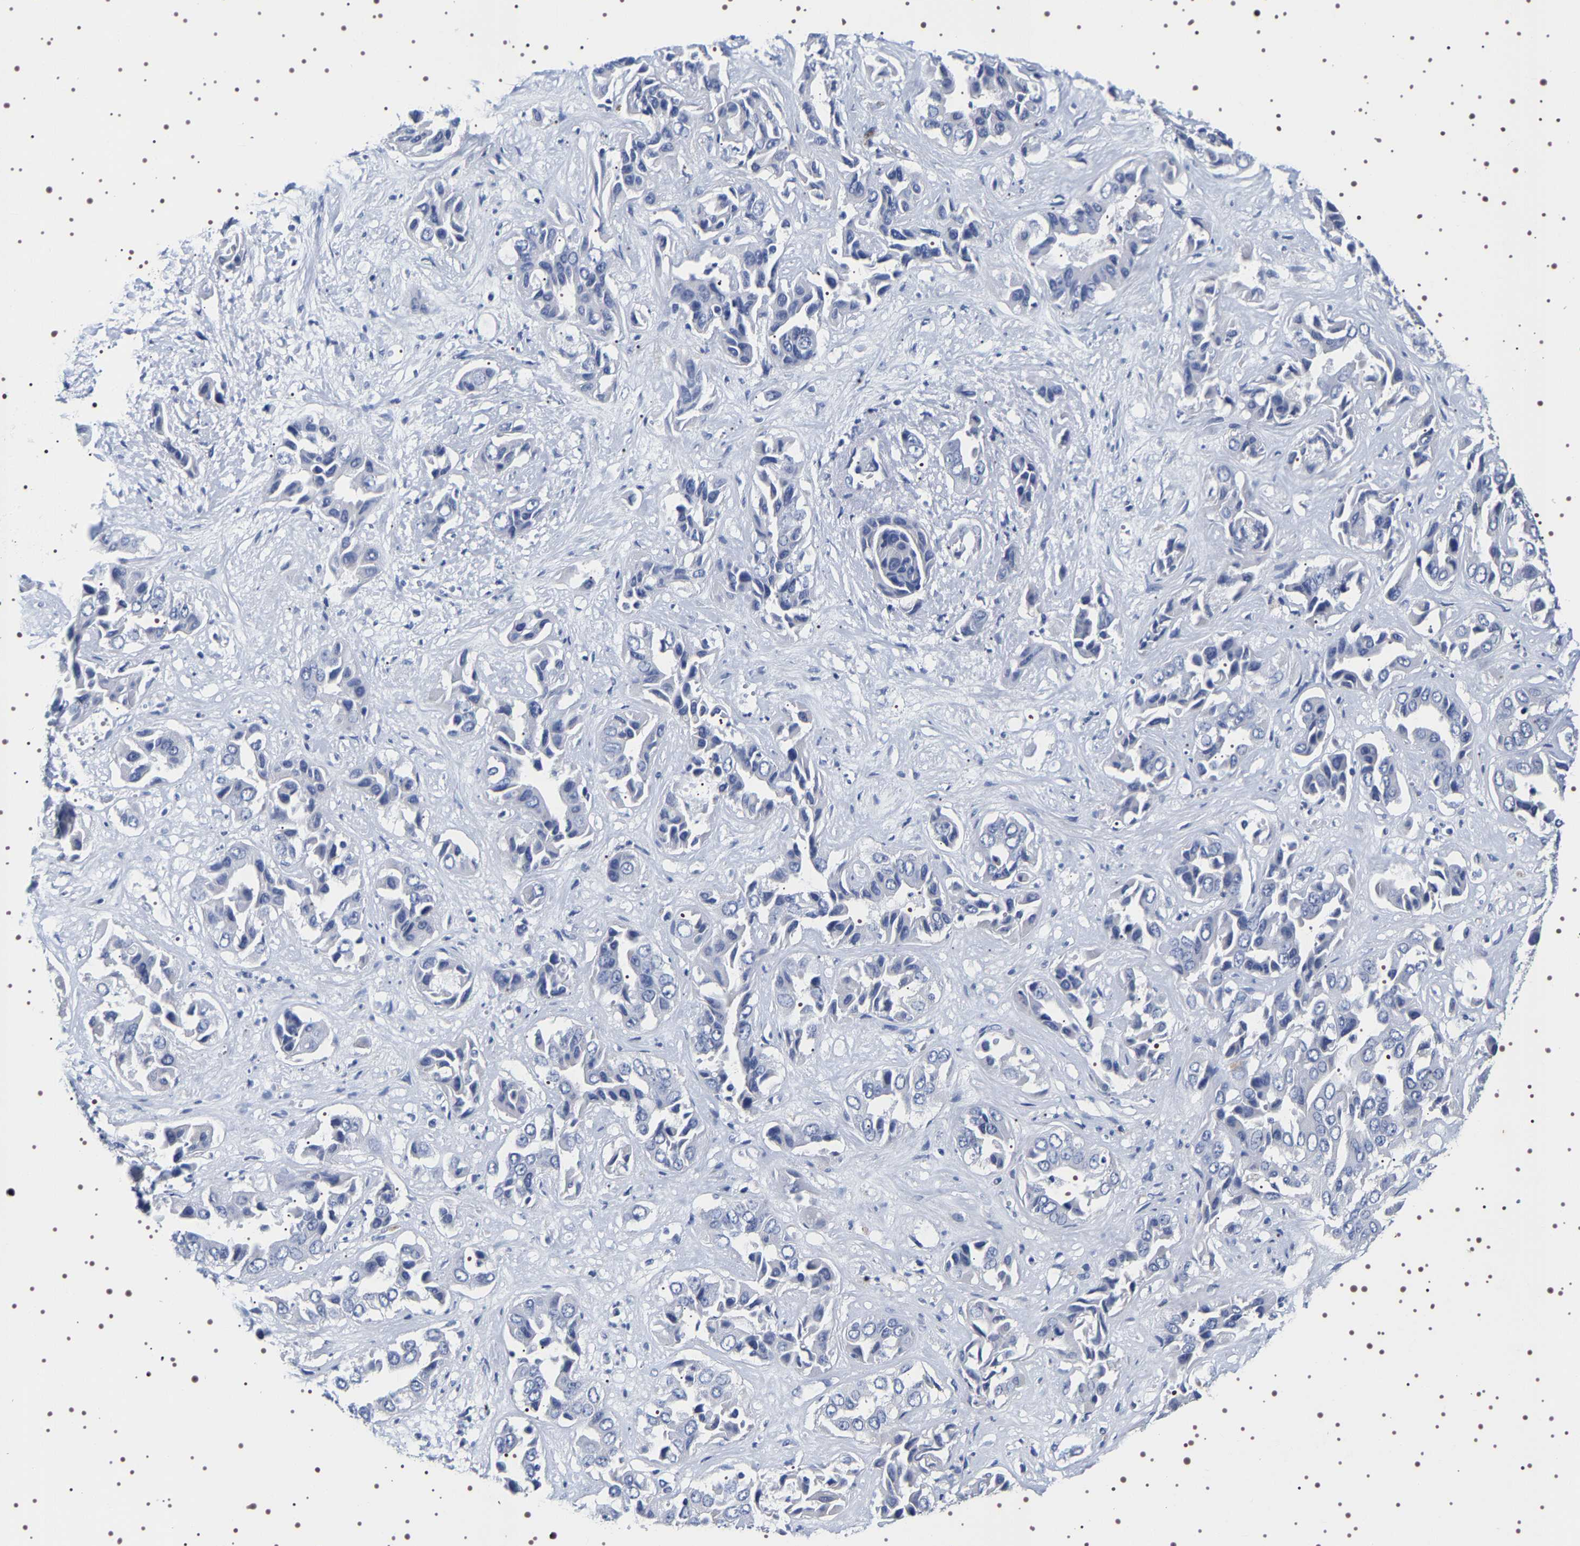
{"staining": {"intensity": "negative", "quantity": "none", "location": "none"}, "tissue": "liver cancer", "cell_type": "Tumor cells", "image_type": "cancer", "snomed": [{"axis": "morphology", "description": "Cholangiocarcinoma"}, {"axis": "topography", "description": "Liver"}], "caption": "This is an immunohistochemistry histopathology image of liver cholangiocarcinoma. There is no positivity in tumor cells.", "gene": "UBQLN3", "patient": {"sex": "female", "age": 52}}